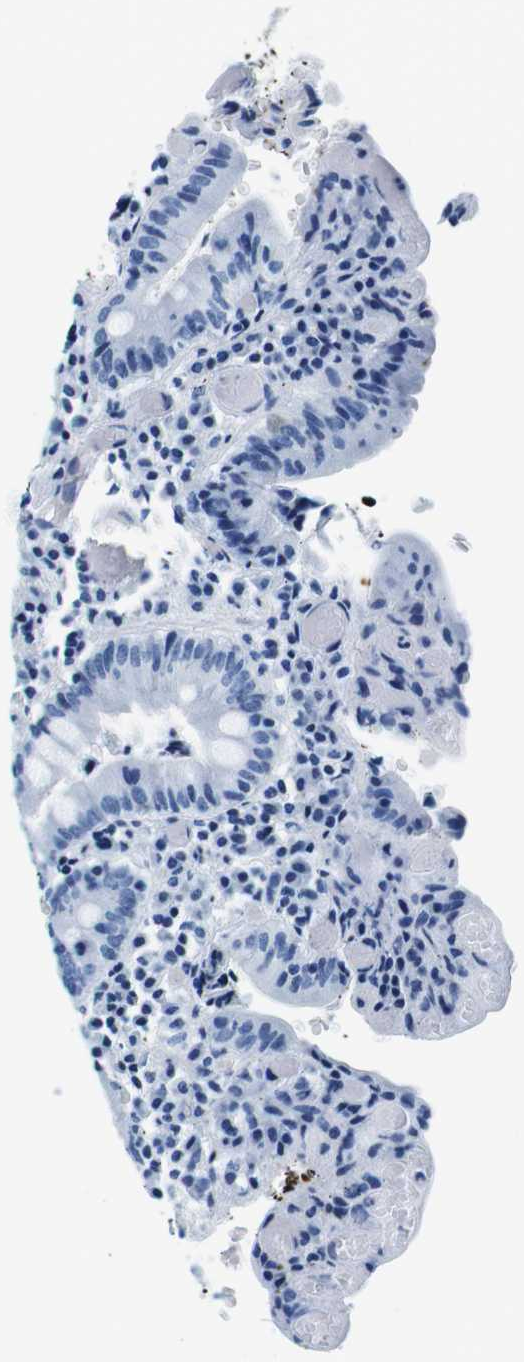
{"staining": {"intensity": "negative", "quantity": "none", "location": "none"}, "tissue": "small intestine", "cell_type": "Glandular cells", "image_type": "normal", "snomed": [{"axis": "morphology", "description": "Normal tissue, NOS"}, {"axis": "topography", "description": "Small intestine"}], "caption": "Immunohistochemical staining of benign human small intestine displays no significant positivity in glandular cells. (DAB (3,3'-diaminobenzidine) immunohistochemistry, high magnification).", "gene": "ELANE", "patient": {"sex": "male", "age": 71}}